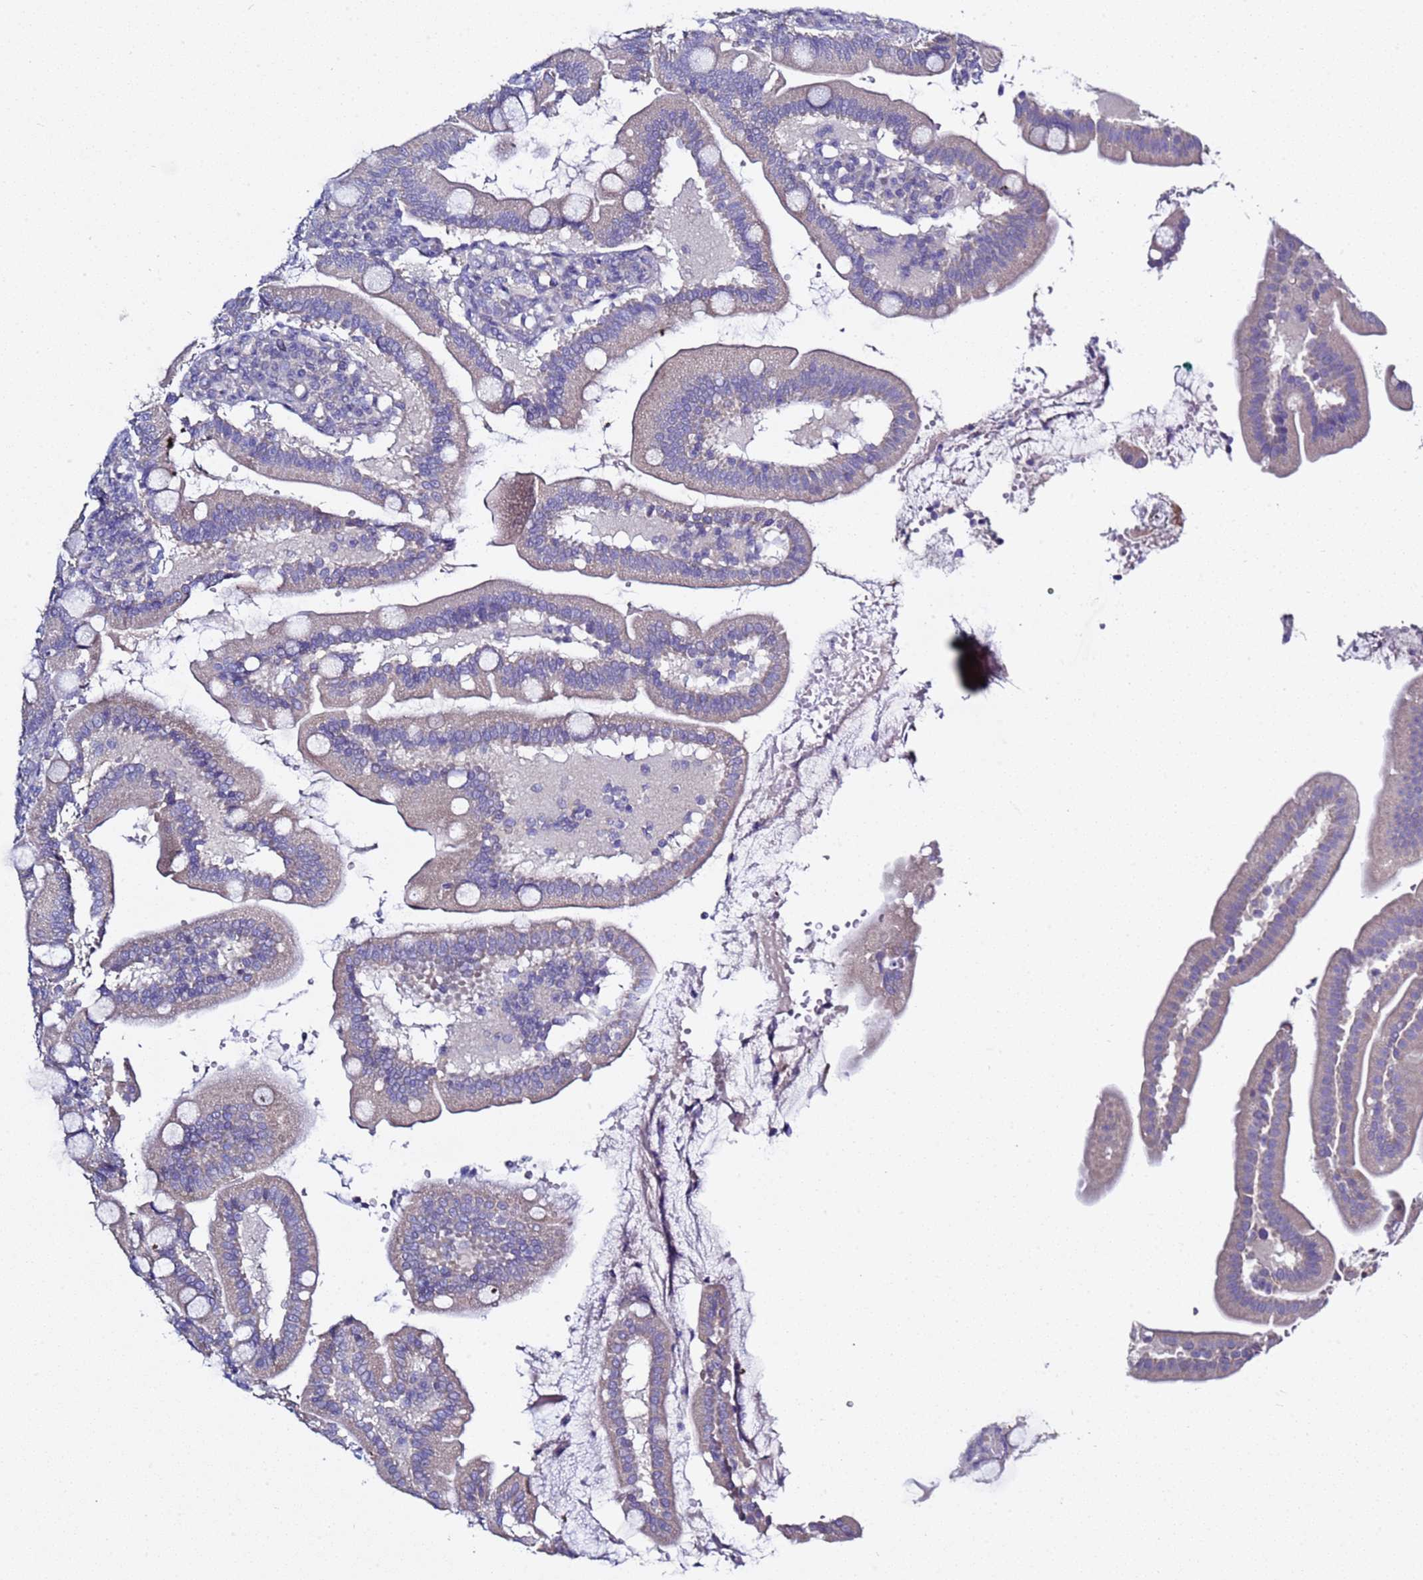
{"staining": {"intensity": "negative", "quantity": "none", "location": "none"}, "tissue": "duodenum", "cell_type": "Glandular cells", "image_type": "normal", "snomed": [{"axis": "morphology", "description": "Normal tissue, NOS"}, {"axis": "topography", "description": "Duodenum"}], "caption": "This is an immunohistochemistry histopathology image of benign human duodenum. There is no positivity in glandular cells.", "gene": "RABL2A", "patient": {"sex": "female", "age": 67}}